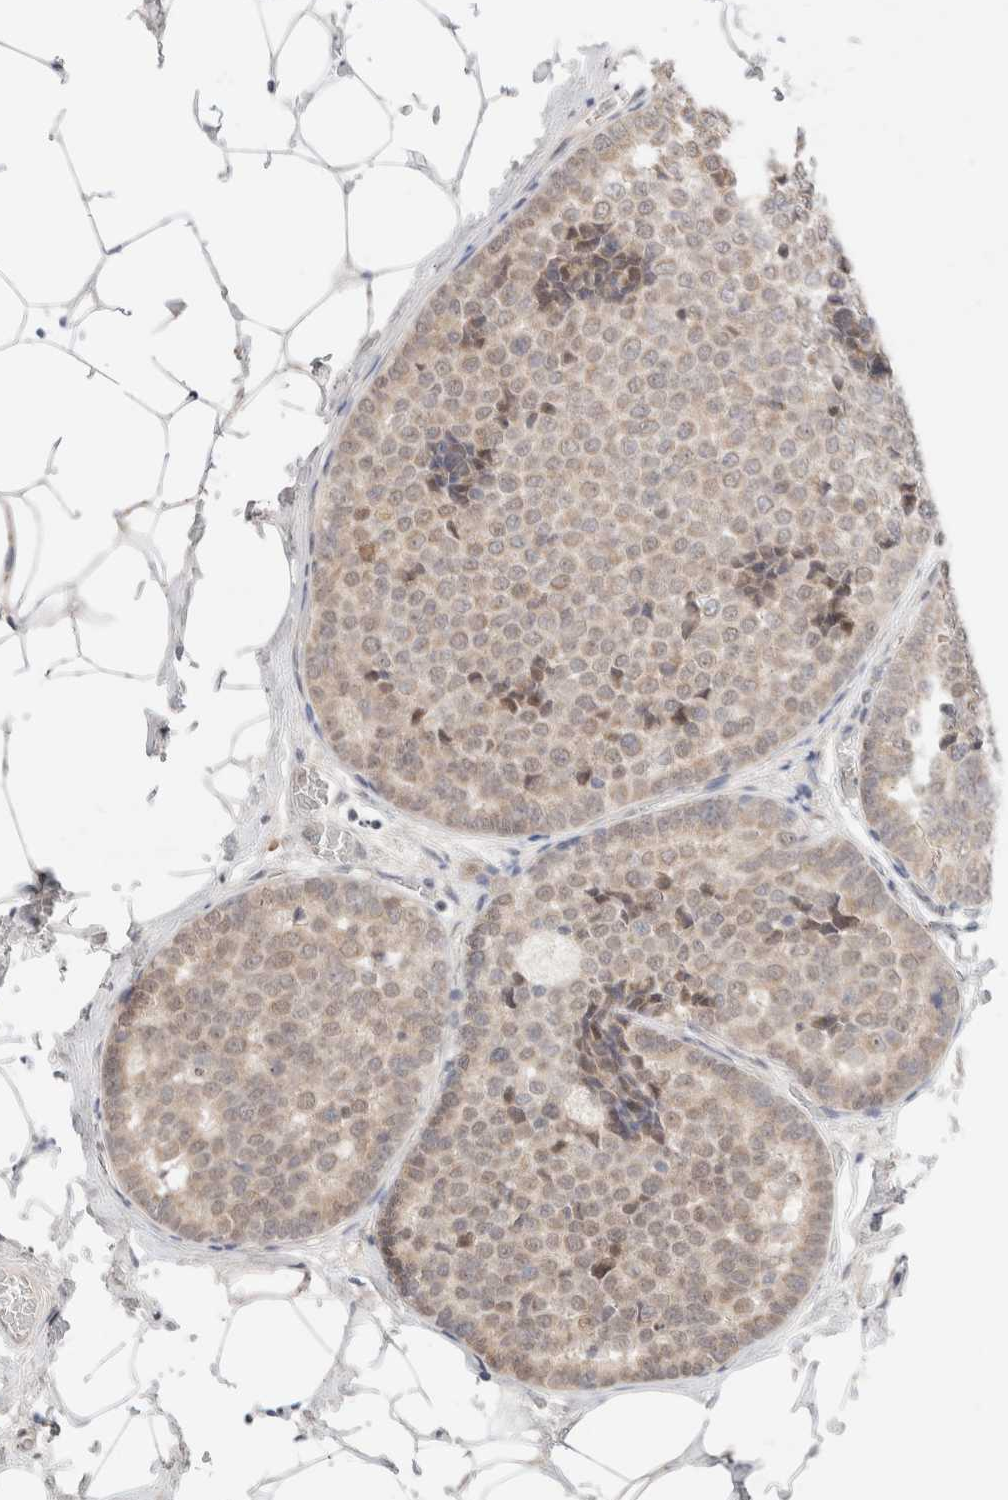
{"staining": {"intensity": "weak", "quantity": ">75%", "location": "cytoplasmic/membranous"}, "tissue": "breast cancer", "cell_type": "Tumor cells", "image_type": "cancer", "snomed": [{"axis": "morphology", "description": "Normal tissue, NOS"}, {"axis": "morphology", "description": "Duct carcinoma"}, {"axis": "topography", "description": "Breast"}], "caption": "IHC image of neoplastic tissue: human breast cancer (intraductal carcinoma) stained using IHC demonstrates low levels of weak protein expression localized specifically in the cytoplasmic/membranous of tumor cells, appearing as a cytoplasmic/membranous brown color.", "gene": "ERI3", "patient": {"sex": "female", "age": 43}}